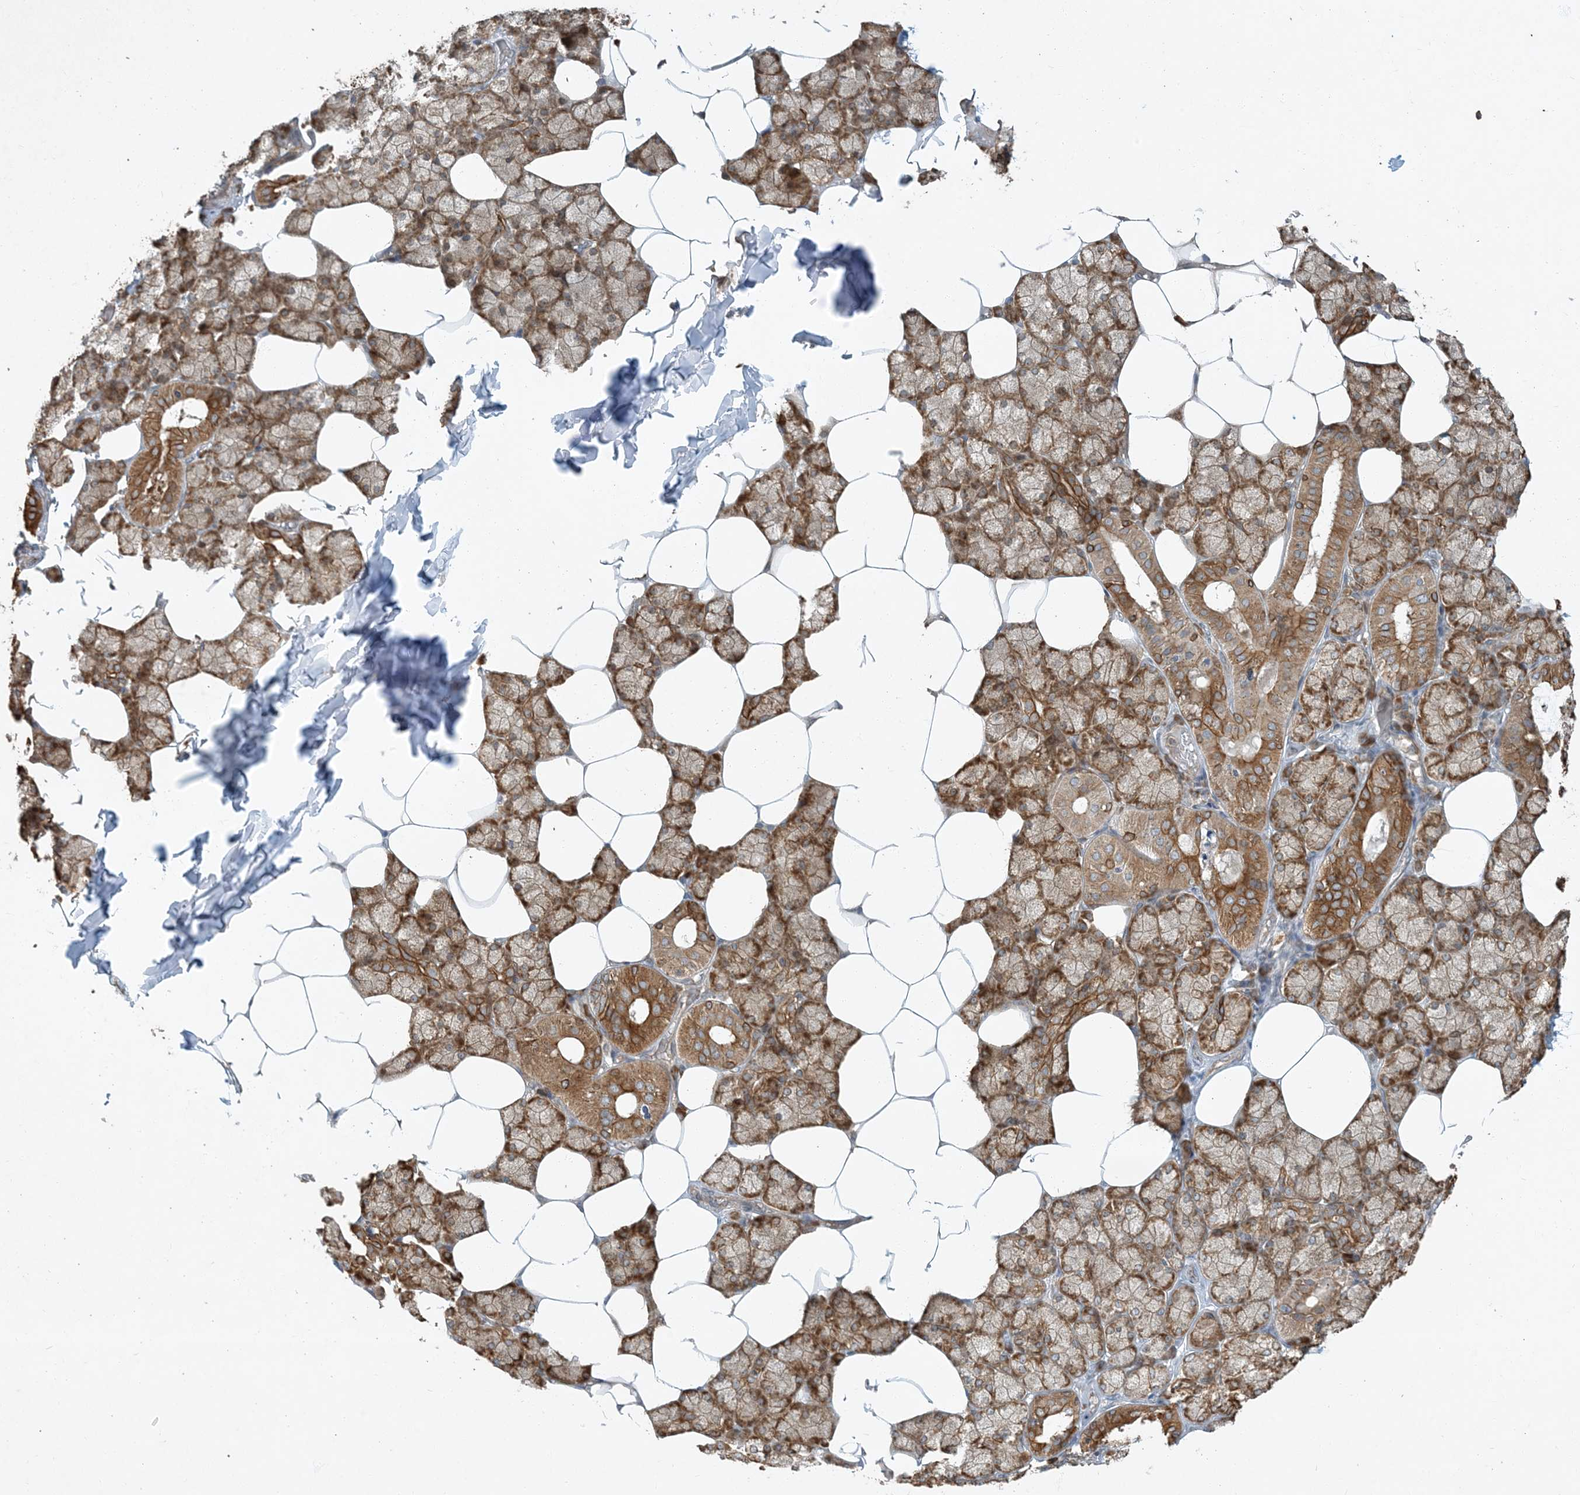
{"staining": {"intensity": "moderate", "quantity": ">75%", "location": "cytoplasmic/membranous"}, "tissue": "salivary gland", "cell_type": "Glandular cells", "image_type": "normal", "snomed": [{"axis": "morphology", "description": "Normal tissue, NOS"}, {"axis": "topography", "description": "Salivary gland"}], "caption": "Brown immunohistochemical staining in benign human salivary gland exhibits moderate cytoplasmic/membranous positivity in approximately >75% of glandular cells.", "gene": "COMMD8", "patient": {"sex": "male", "age": 62}}